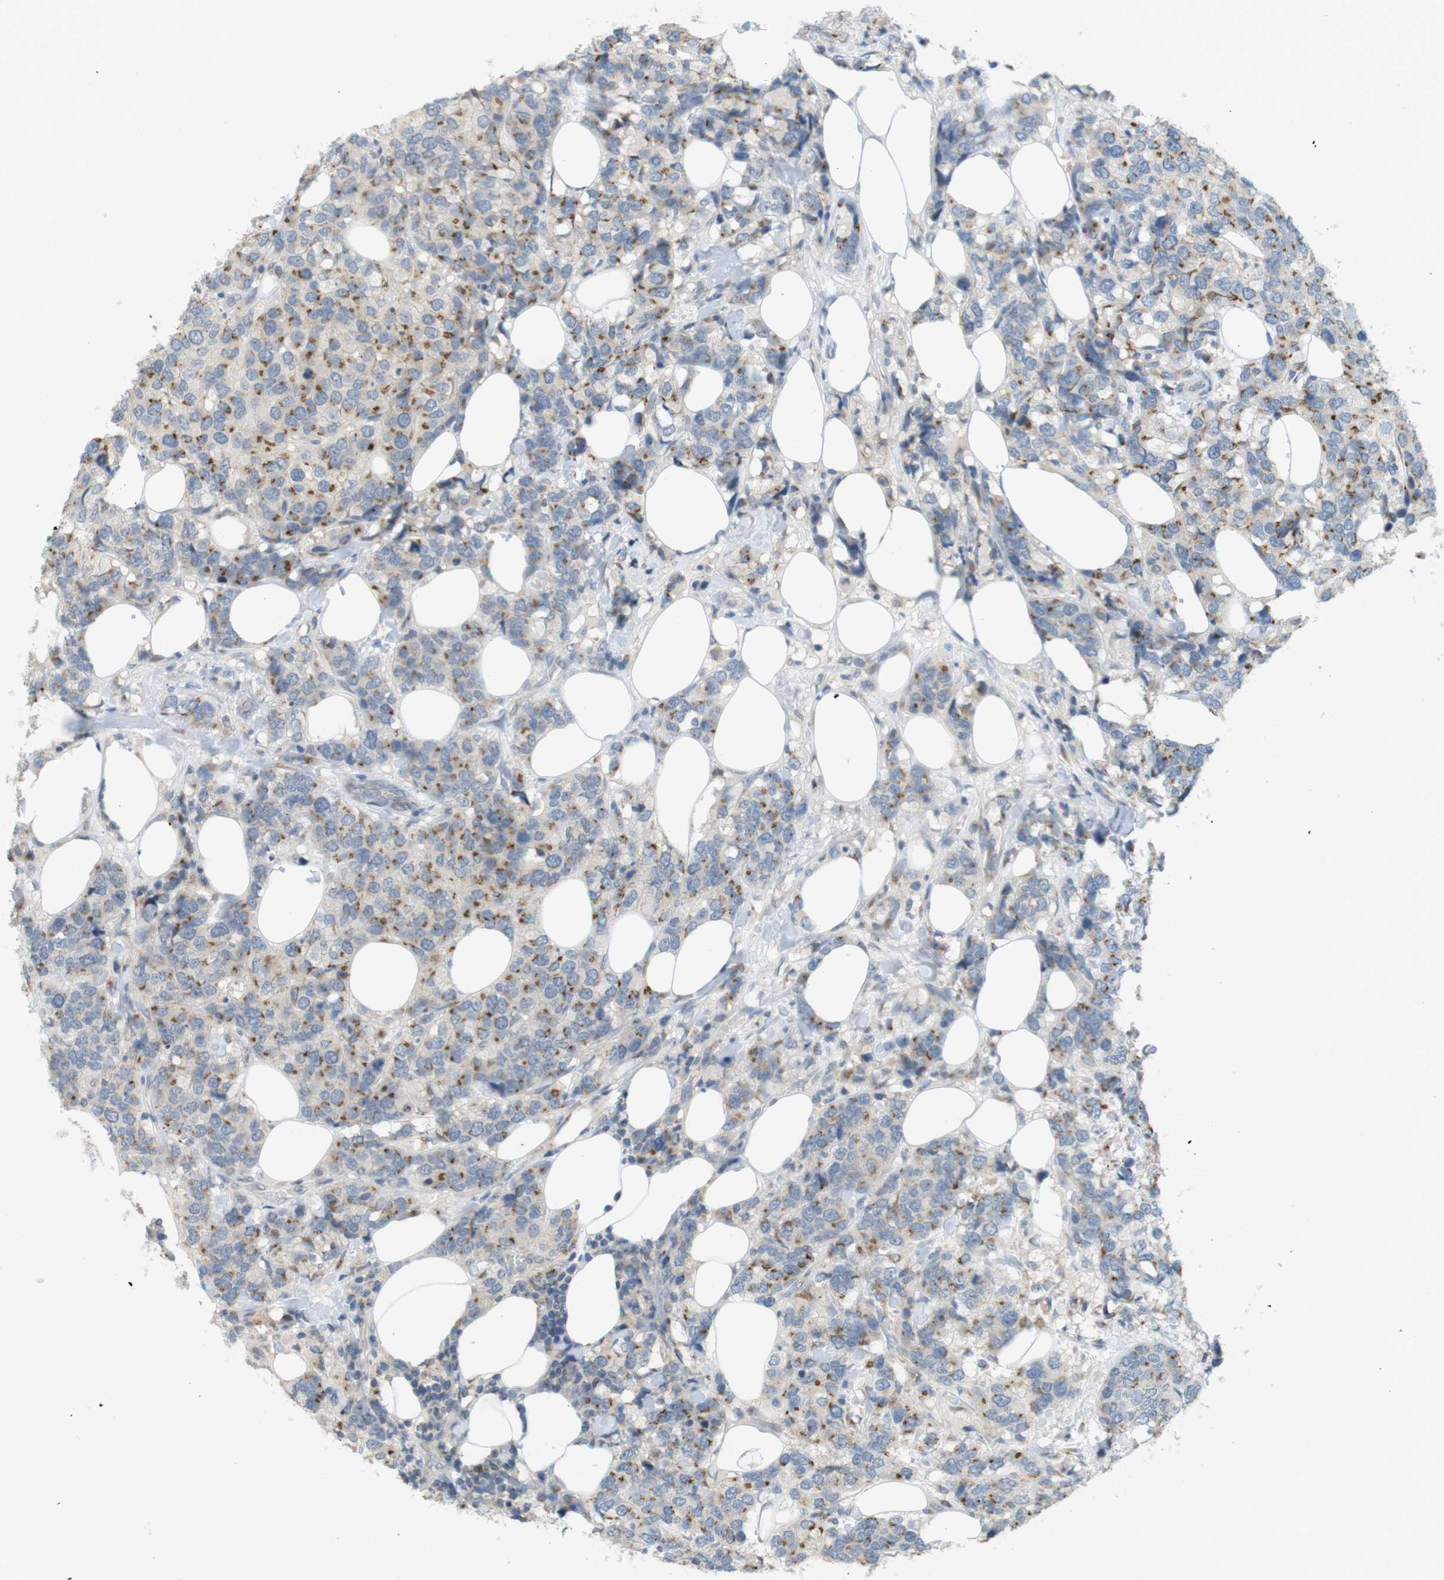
{"staining": {"intensity": "moderate", "quantity": ">75%", "location": "cytoplasmic/membranous"}, "tissue": "breast cancer", "cell_type": "Tumor cells", "image_type": "cancer", "snomed": [{"axis": "morphology", "description": "Lobular carcinoma"}, {"axis": "topography", "description": "Breast"}], "caption": "The histopathology image shows staining of lobular carcinoma (breast), revealing moderate cytoplasmic/membranous protein staining (brown color) within tumor cells.", "gene": "YIPF3", "patient": {"sex": "female", "age": 59}}